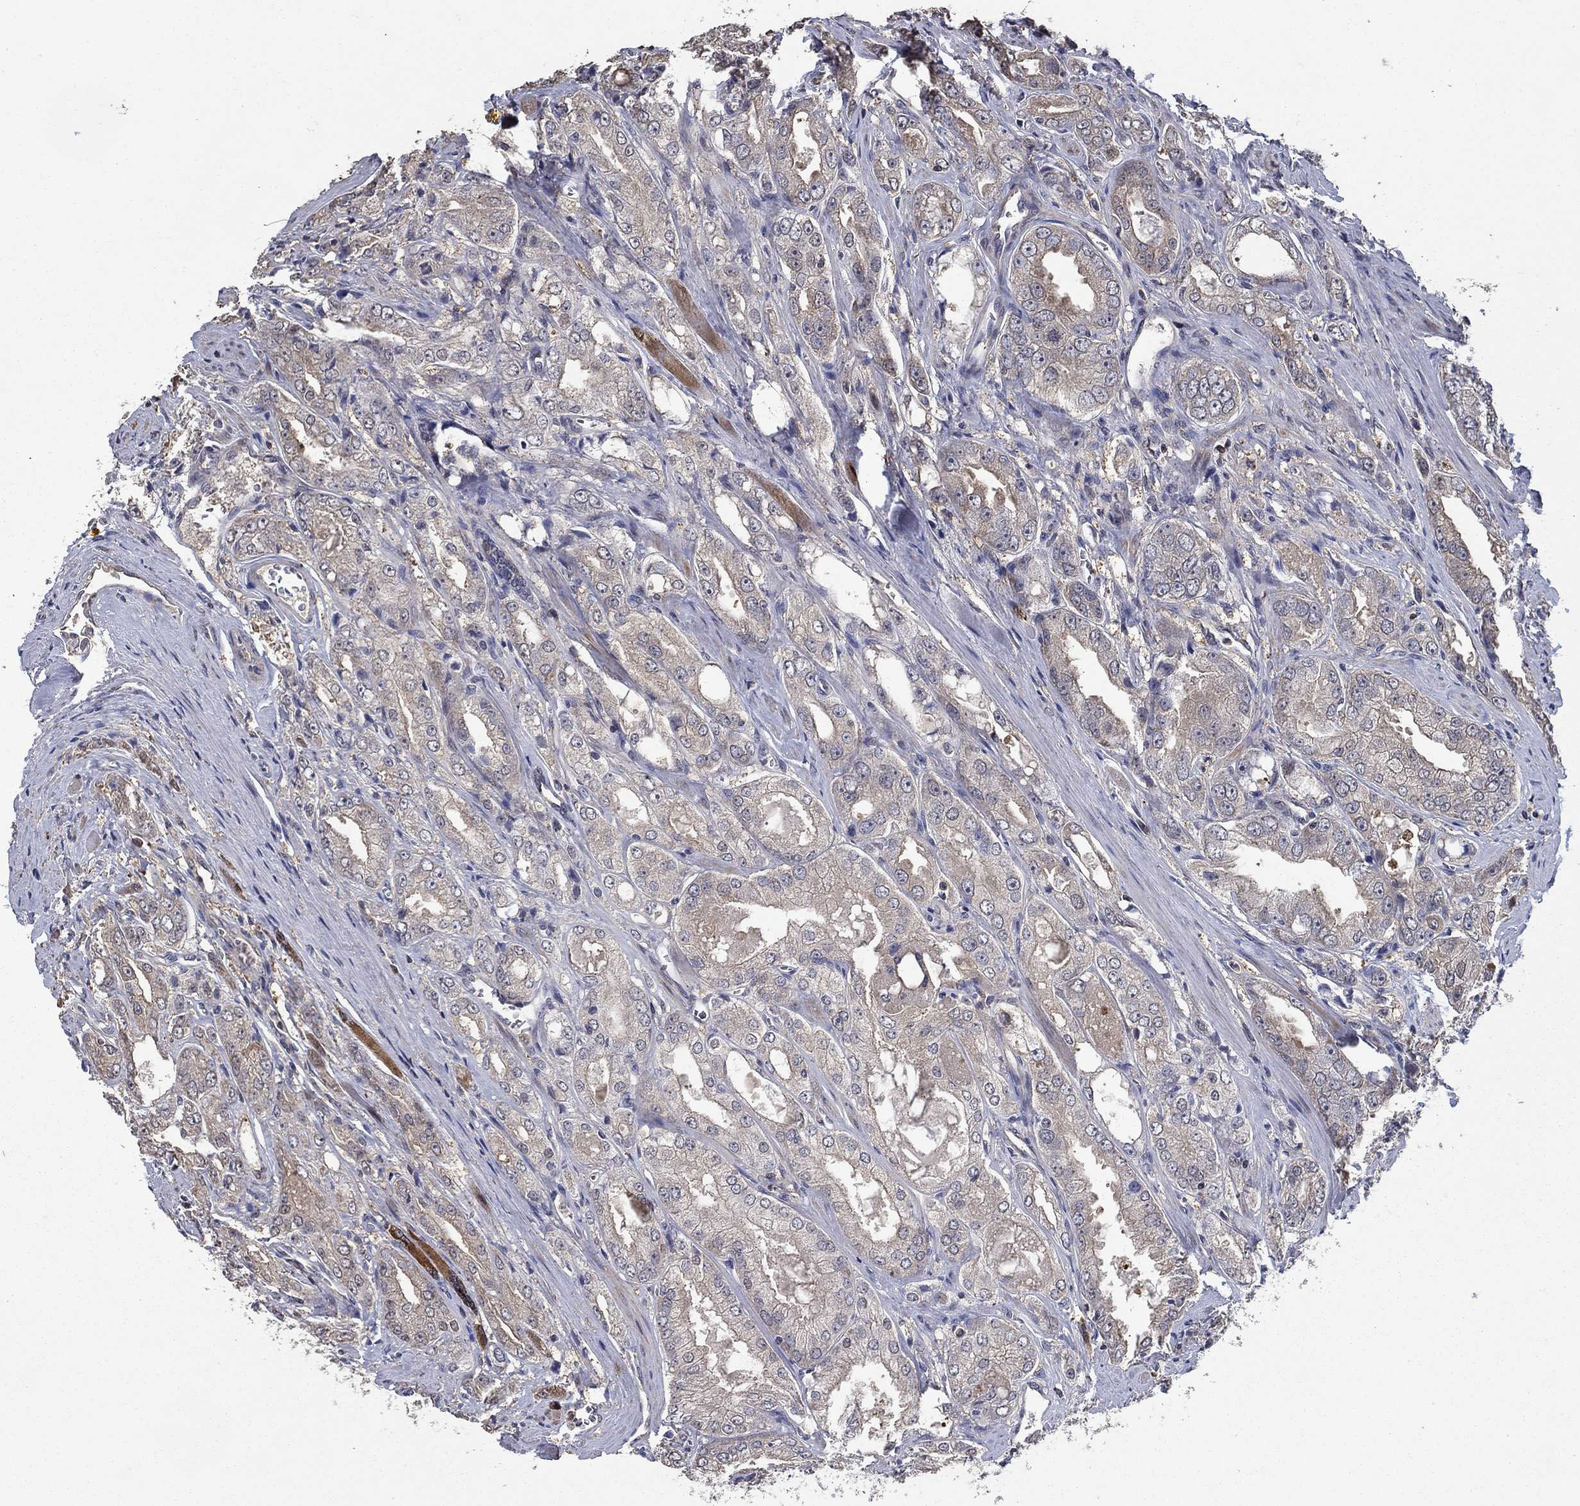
{"staining": {"intensity": "moderate", "quantity": "<25%", "location": "cytoplasmic/membranous"}, "tissue": "prostate cancer", "cell_type": "Tumor cells", "image_type": "cancer", "snomed": [{"axis": "morphology", "description": "Adenocarcinoma, NOS"}, {"axis": "morphology", "description": "Adenocarcinoma, High grade"}, {"axis": "topography", "description": "Prostate"}], "caption": "Immunohistochemistry (IHC) of human prostate cancer (adenocarcinoma (high-grade)) shows low levels of moderate cytoplasmic/membranous staining in approximately <25% of tumor cells. (brown staining indicates protein expression, while blue staining denotes nuclei).", "gene": "DVL1", "patient": {"sex": "male", "age": 70}}